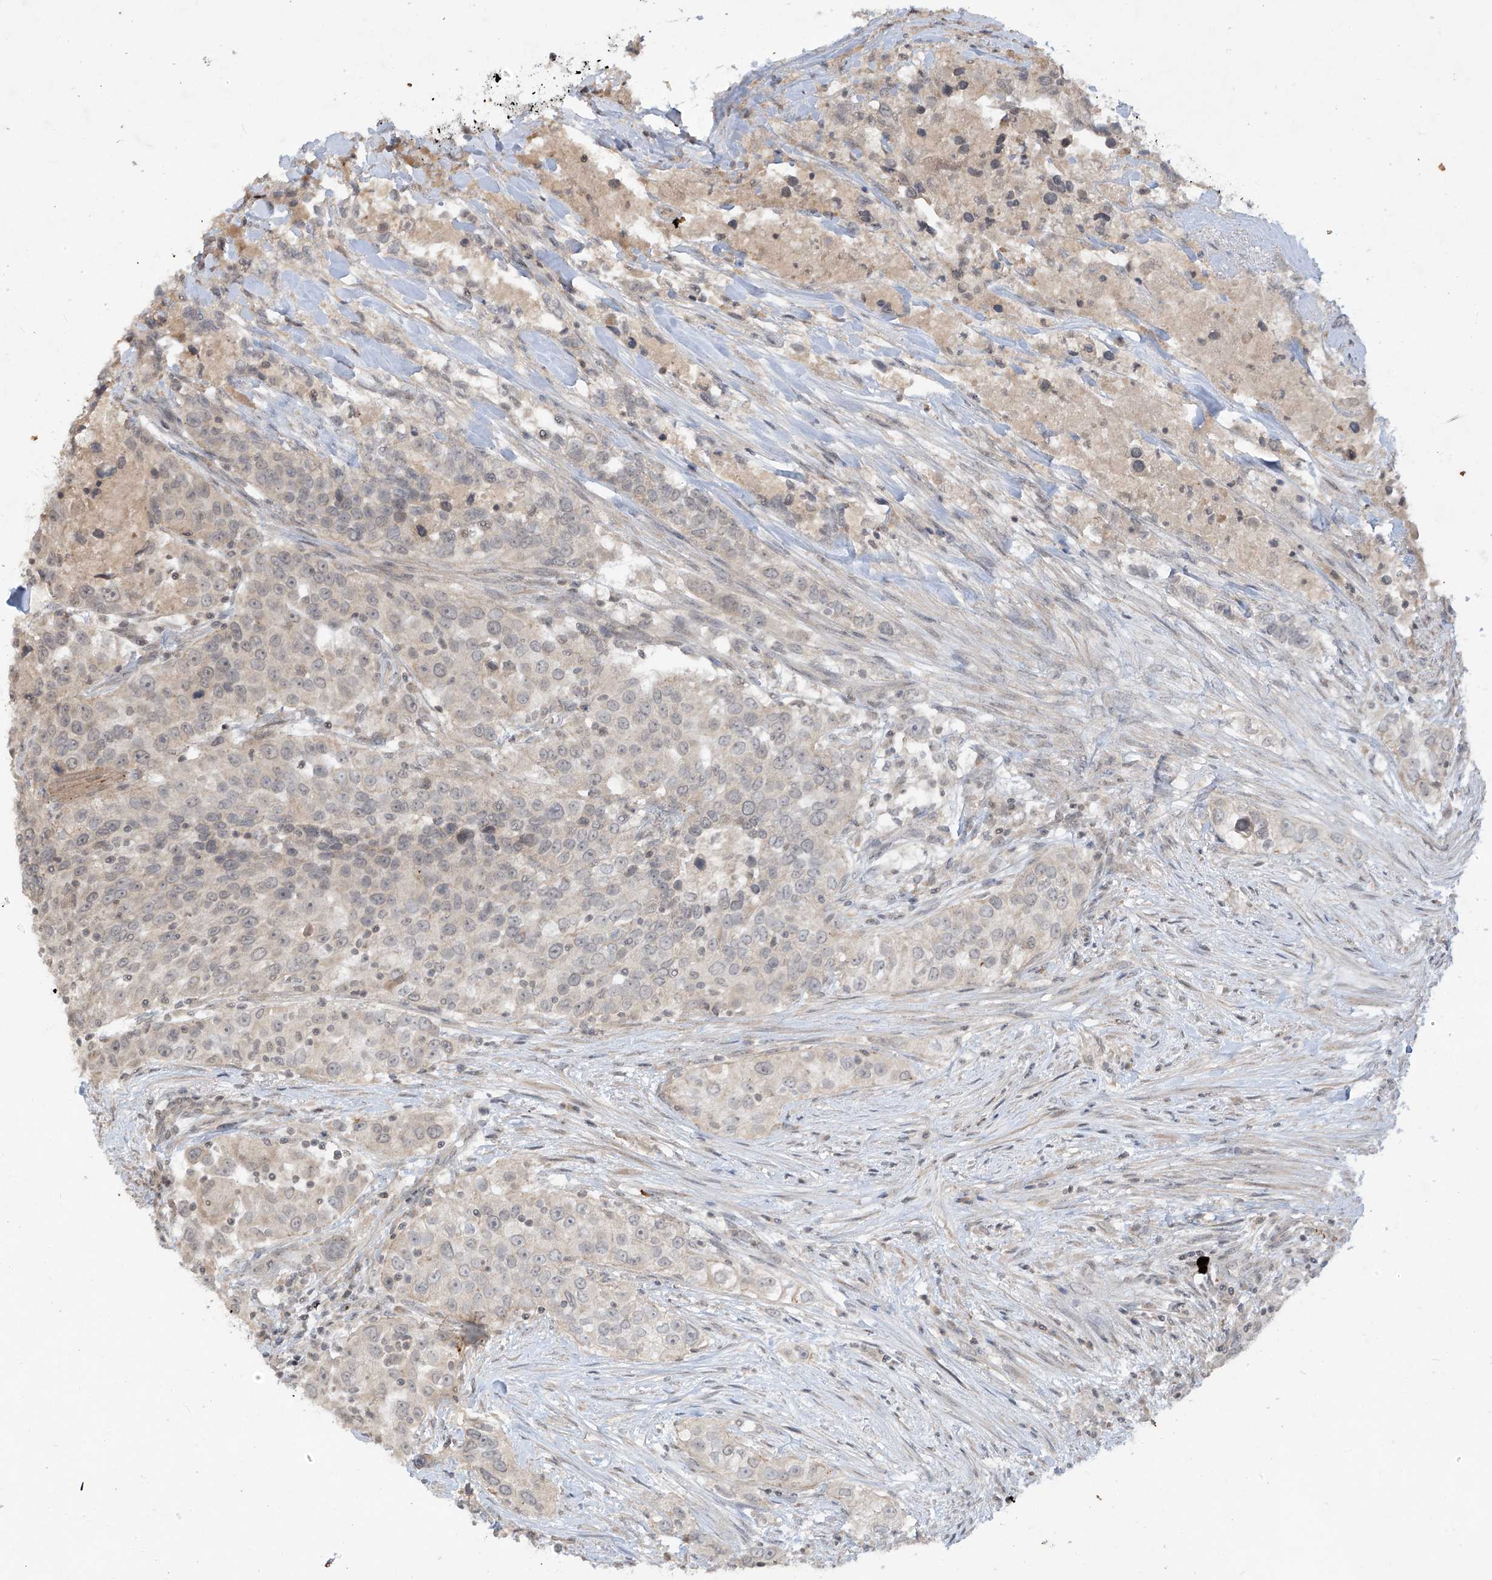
{"staining": {"intensity": "weak", "quantity": "<25%", "location": "cytoplasmic/membranous"}, "tissue": "urothelial cancer", "cell_type": "Tumor cells", "image_type": "cancer", "snomed": [{"axis": "morphology", "description": "Urothelial carcinoma, High grade"}, {"axis": "topography", "description": "Urinary bladder"}], "caption": "This is an IHC photomicrograph of high-grade urothelial carcinoma. There is no positivity in tumor cells.", "gene": "DGKQ", "patient": {"sex": "female", "age": 80}}